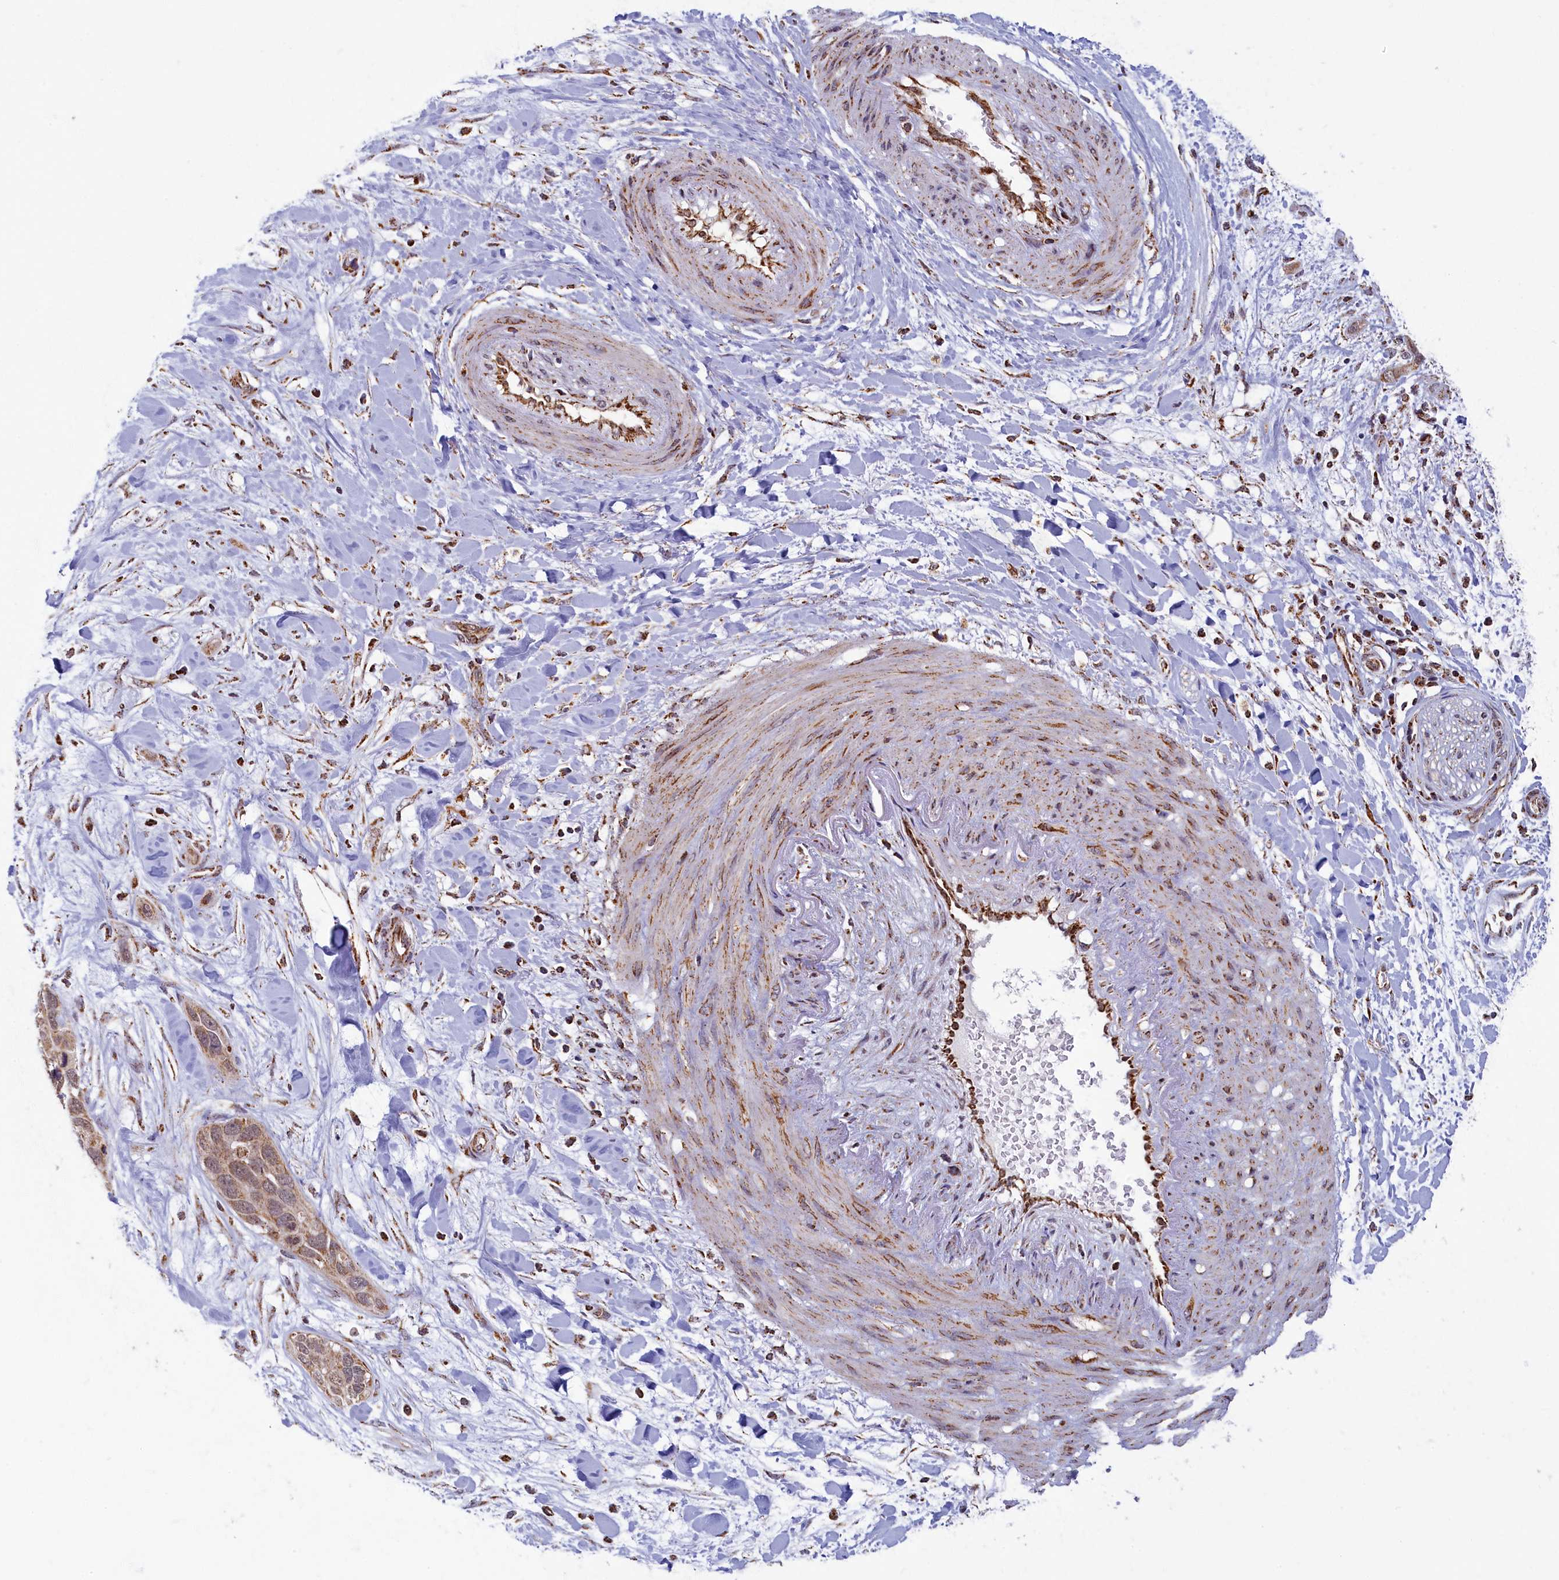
{"staining": {"intensity": "weak", "quantity": ">75%", "location": "cytoplasmic/membranous"}, "tissue": "pancreatic cancer", "cell_type": "Tumor cells", "image_type": "cancer", "snomed": [{"axis": "morphology", "description": "Adenocarcinoma, NOS"}, {"axis": "topography", "description": "Pancreas"}], "caption": "This is an image of IHC staining of pancreatic adenocarcinoma, which shows weak positivity in the cytoplasmic/membranous of tumor cells.", "gene": "SPR", "patient": {"sex": "female", "age": 60}}